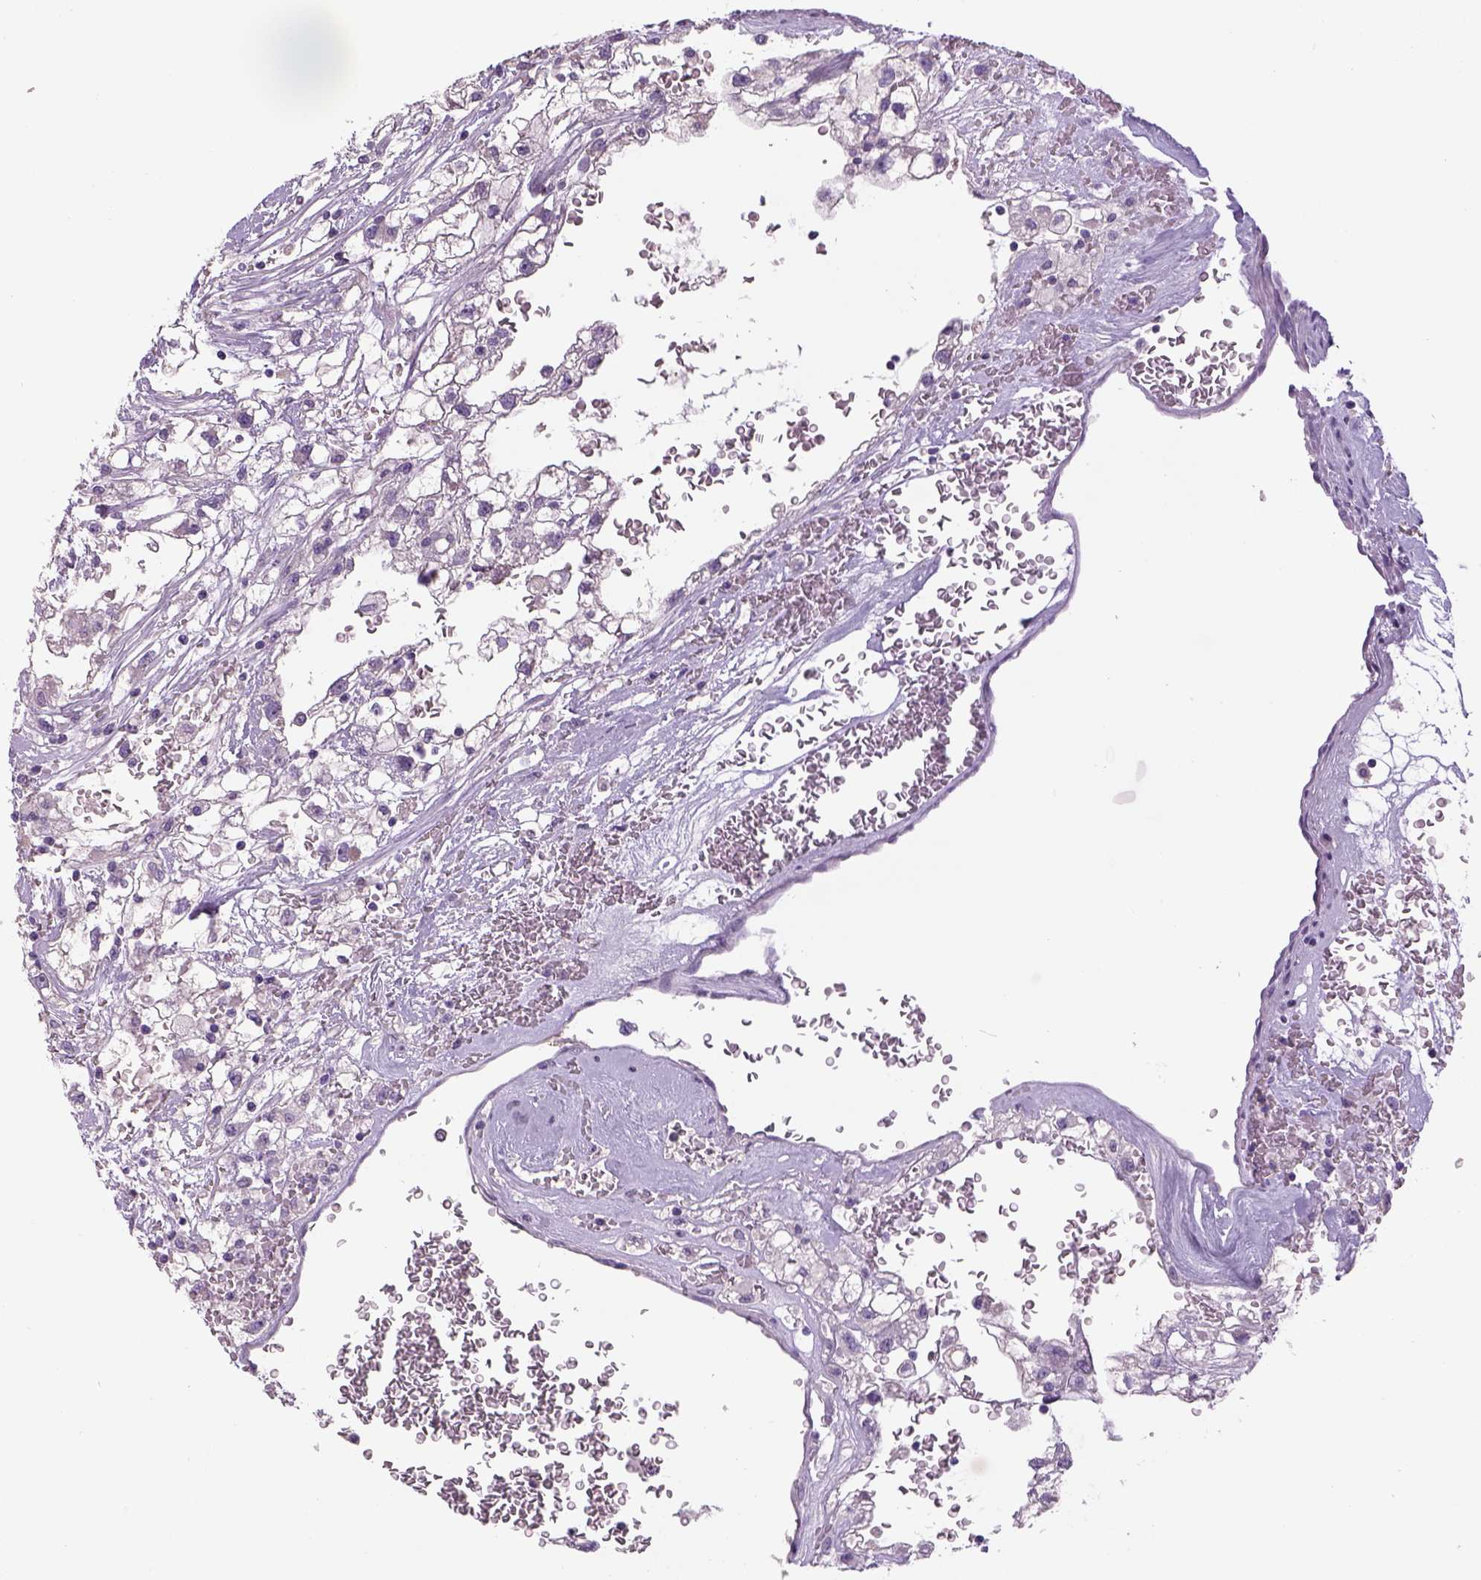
{"staining": {"intensity": "negative", "quantity": "none", "location": "none"}, "tissue": "renal cancer", "cell_type": "Tumor cells", "image_type": "cancer", "snomed": [{"axis": "morphology", "description": "Adenocarcinoma, NOS"}, {"axis": "topography", "description": "Kidney"}], "caption": "IHC histopathology image of neoplastic tissue: human renal cancer stained with DAB (3,3'-diaminobenzidine) shows no significant protein staining in tumor cells. (DAB (3,3'-diaminobenzidine) immunohistochemistry (IHC), high magnification).", "gene": "DBH", "patient": {"sex": "male", "age": 59}}